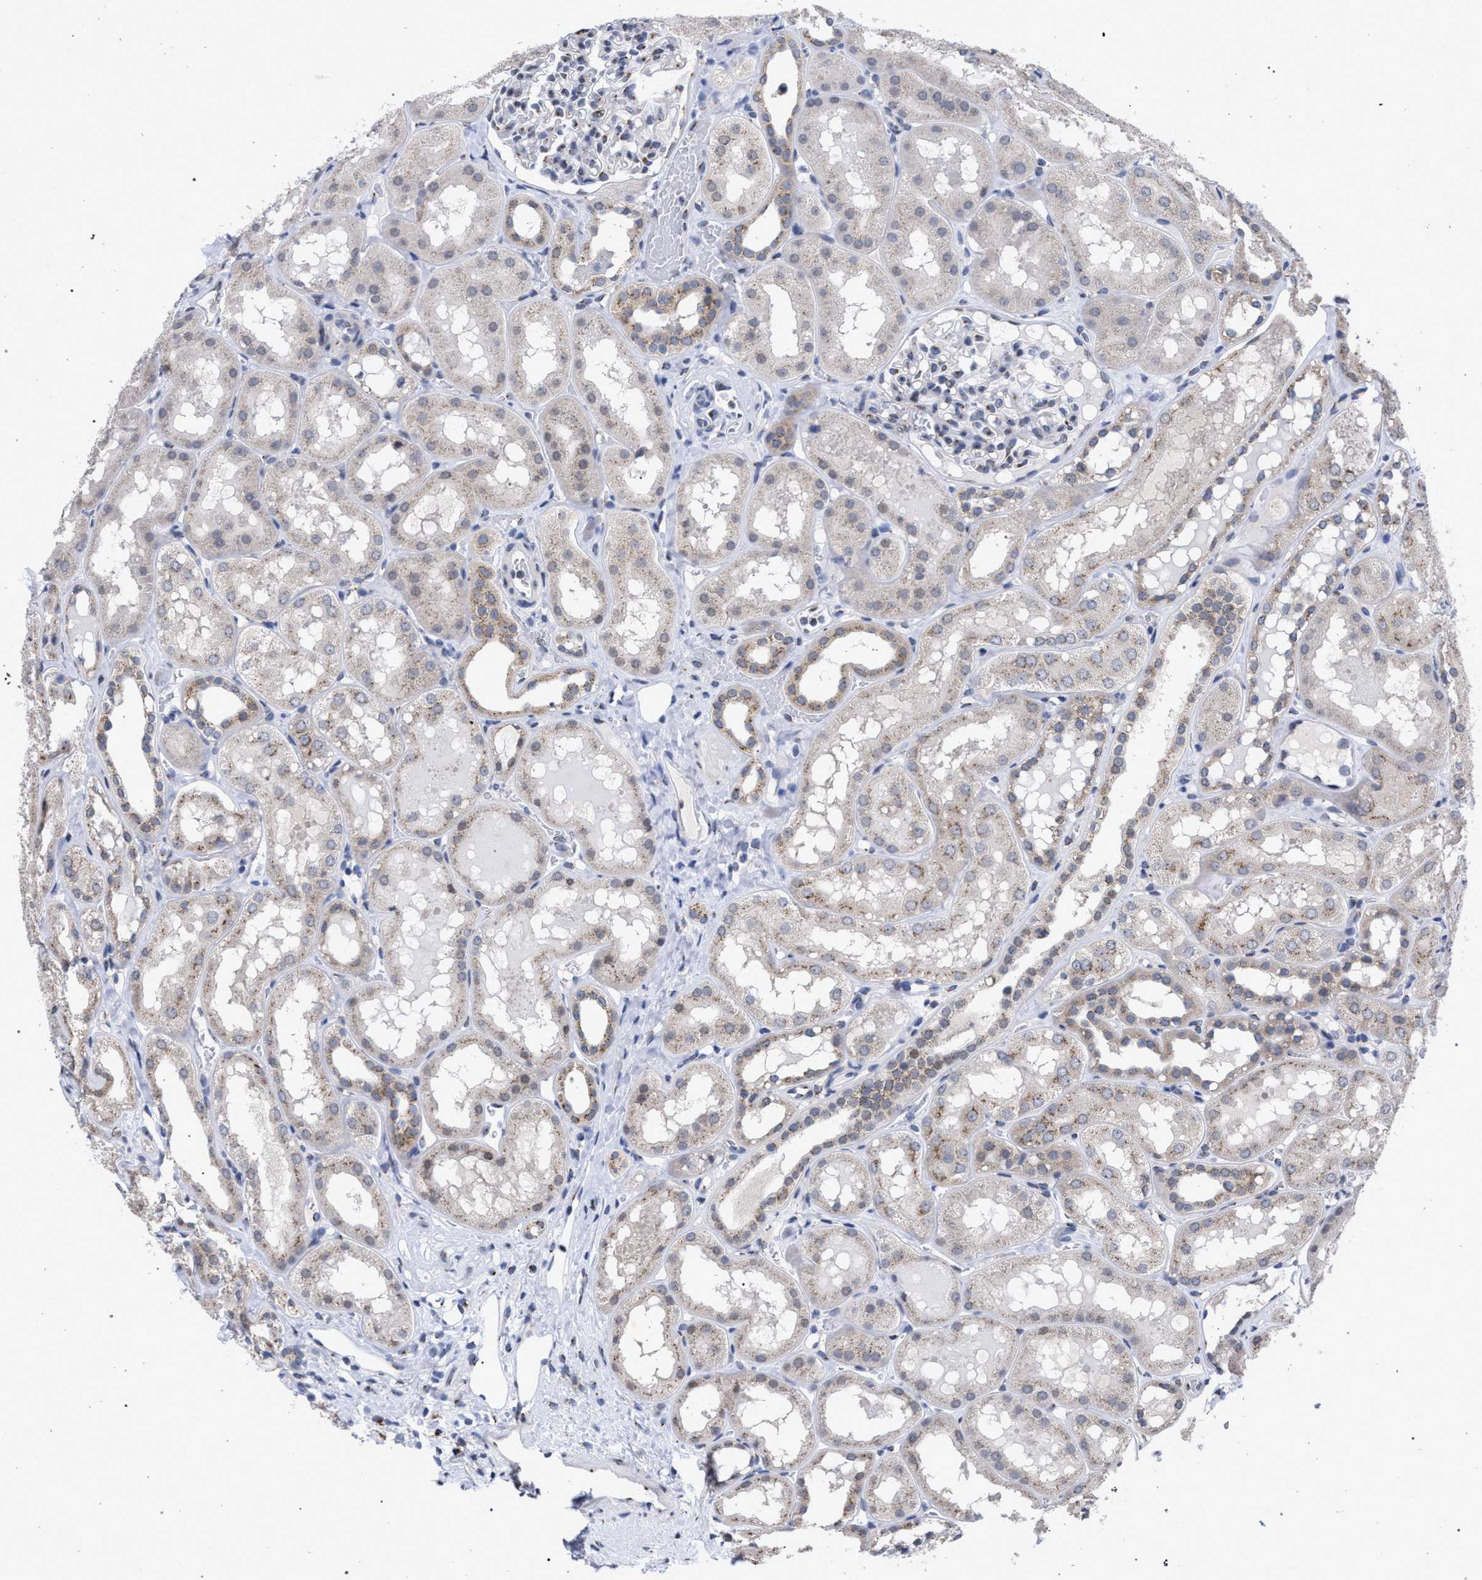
{"staining": {"intensity": "weak", "quantity": "<25%", "location": "cytoplasmic/membranous"}, "tissue": "kidney", "cell_type": "Cells in glomeruli", "image_type": "normal", "snomed": [{"axis": "morphology", "description": "Normal tissue, NOS"}, {"axis": "topography", "description": "Kidney"}, {"axis": "topography", "description": "Urinary bladder"}], "caption": "Protein analysis of normal kidney shows no significant positivity in cells in glomeruli.", "gene": "GOLGA2", "patient": {"sex": "male", "age": 16}}